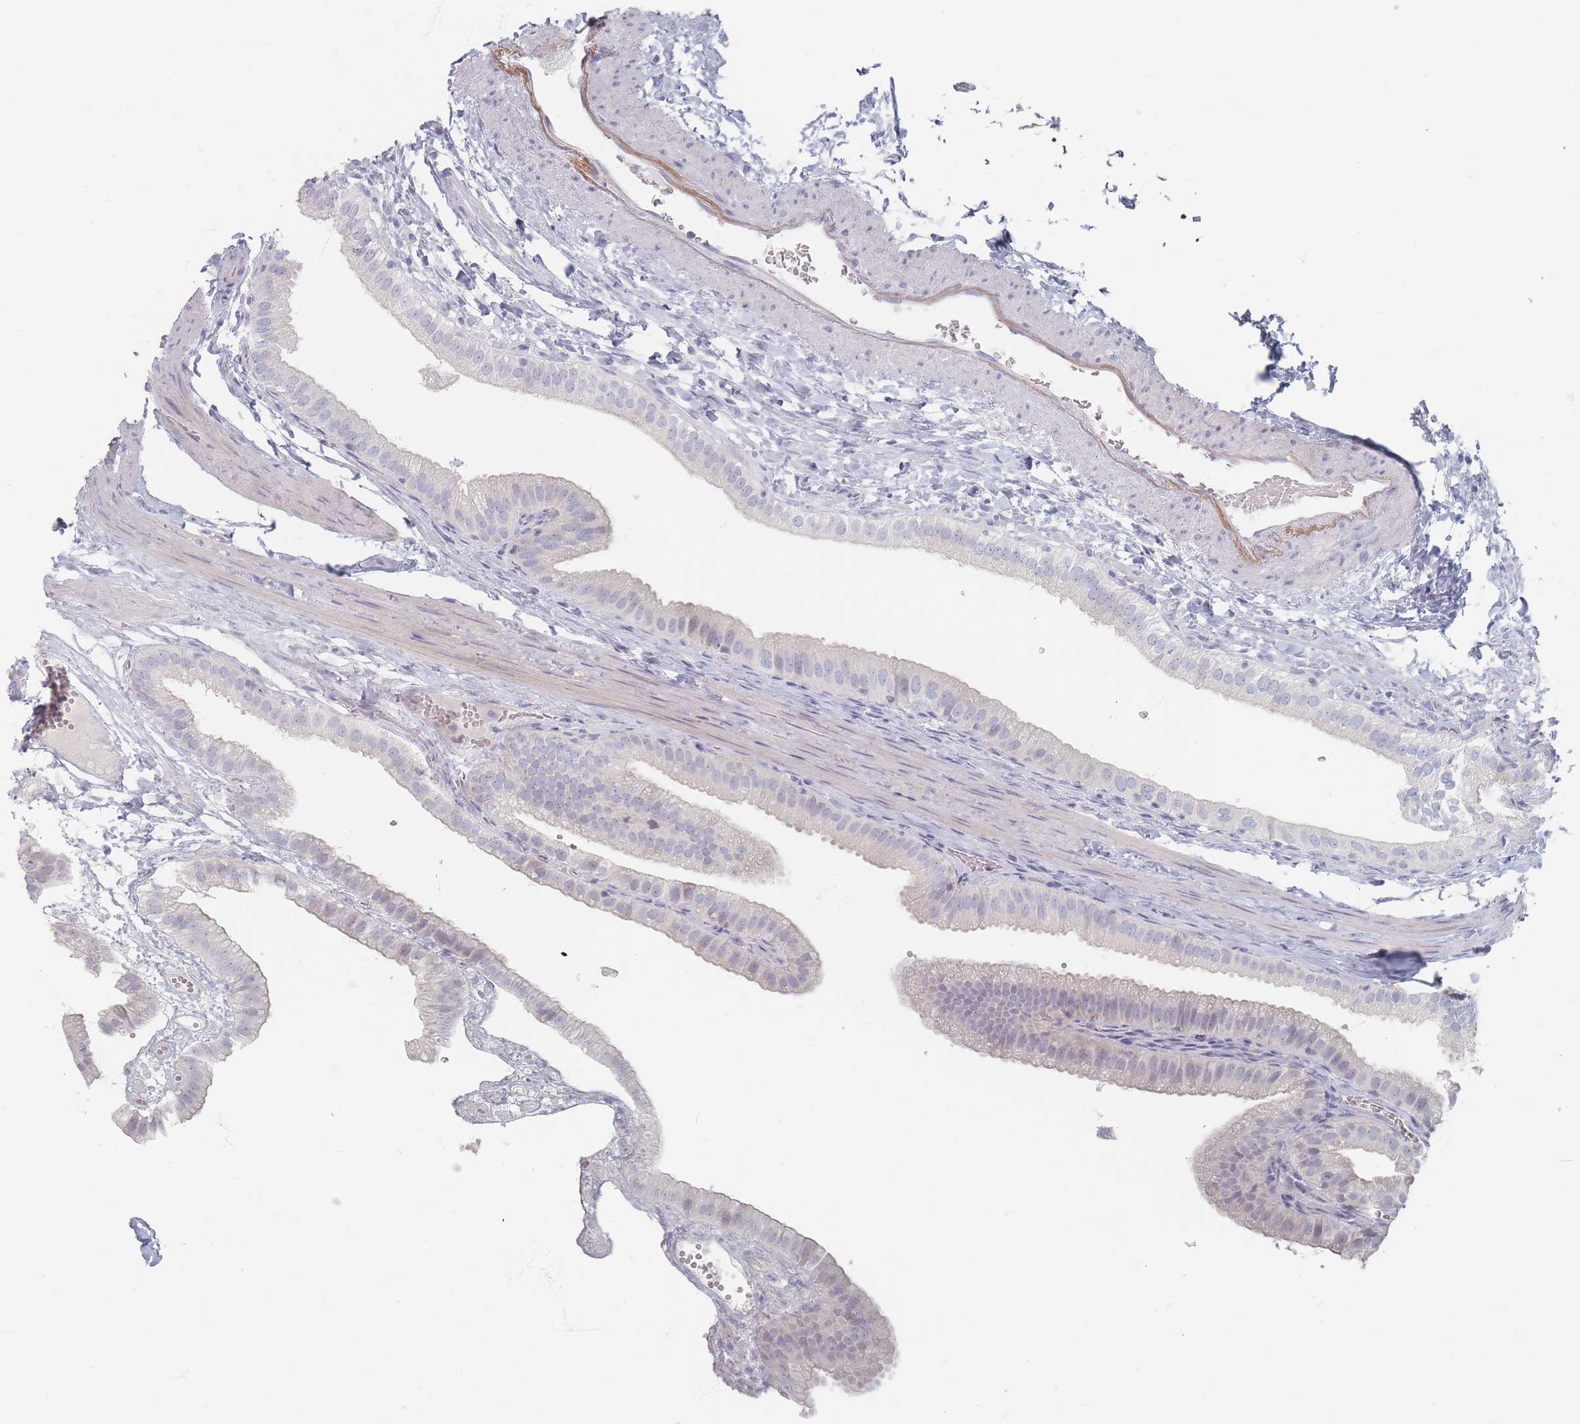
{"staining": {"intensity": "negative", "quantity": "none", "location": "none"}, "tissue": "gallbladder", "cell_type": "Glandular cells", "image_type": "normal", "snomed": [{"axis": "morphology", "description": "Normal tissue, NOS"}, {"axis": "topography", "description": "Gallbladder"}], "caption": "DAB (3,3'-diaminobenzidine) immunohistochemical staining of unremarkable human gallbladder reveals no significant positivity in glandular cells.", "gene": "CD37", "patient": {"sex": "female", "age": 61}}